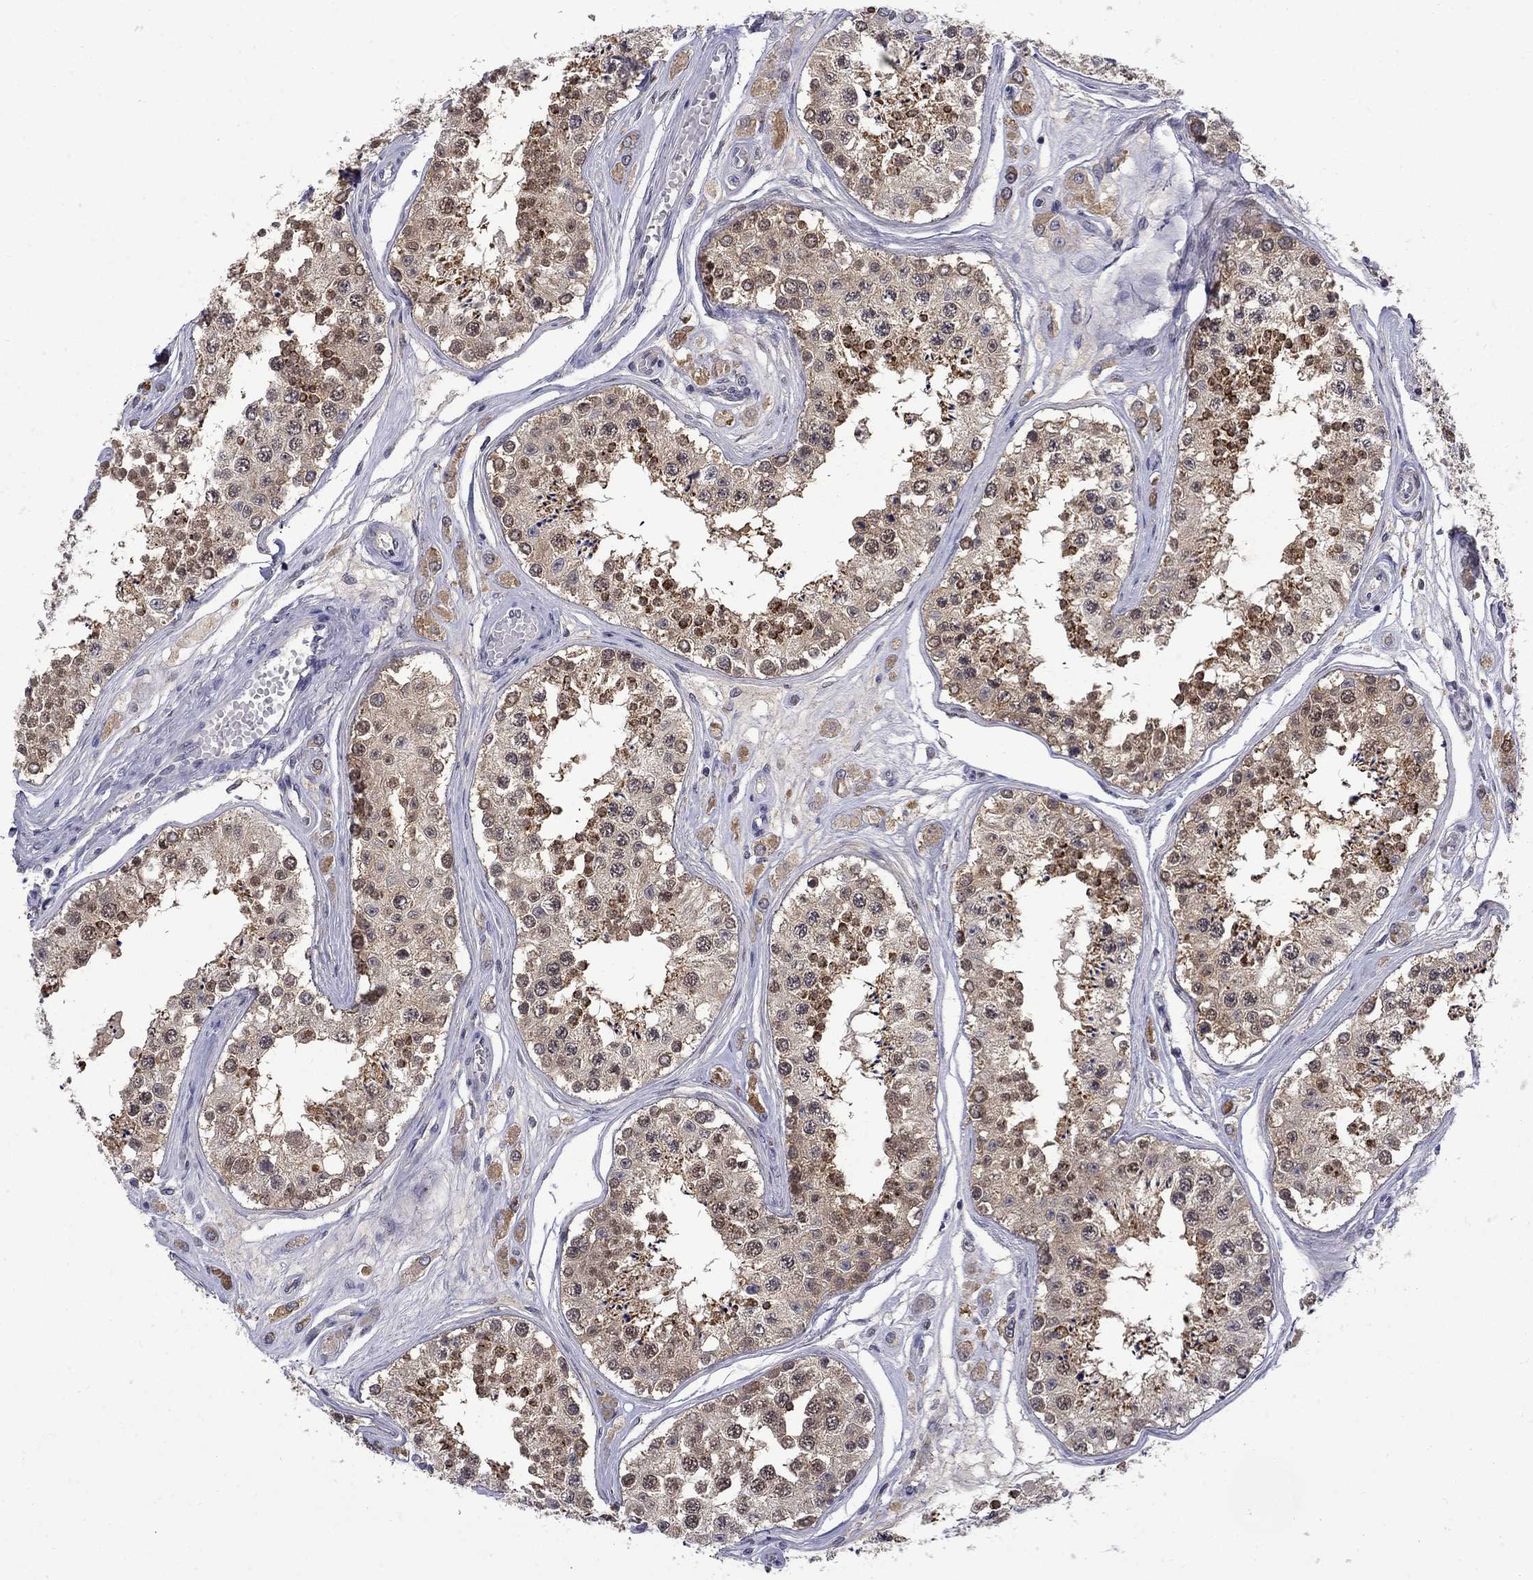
{"staining": {"intensity": "strong", "quantity": "25%-75%", "location": "cytoplasmic/membranous,nuclear"}, "tissue": "testis", "cell_type": "Cells in seminiferous ducts", "image_type": "normal", "snomed": [{"axis": "morphology", "description": "Normal tissue, NOS"}, {"axis": "topography", "description": "Testis"}], "caption": "An image of testis stained for a protein exhibits strong cytoplasmic/membranous,nuclear brown staining in cells in seminiferous ducts. Nuclei are stained in blue.", "gene": "PCBP2", "patient": {"sex": "male", "age": 25}}